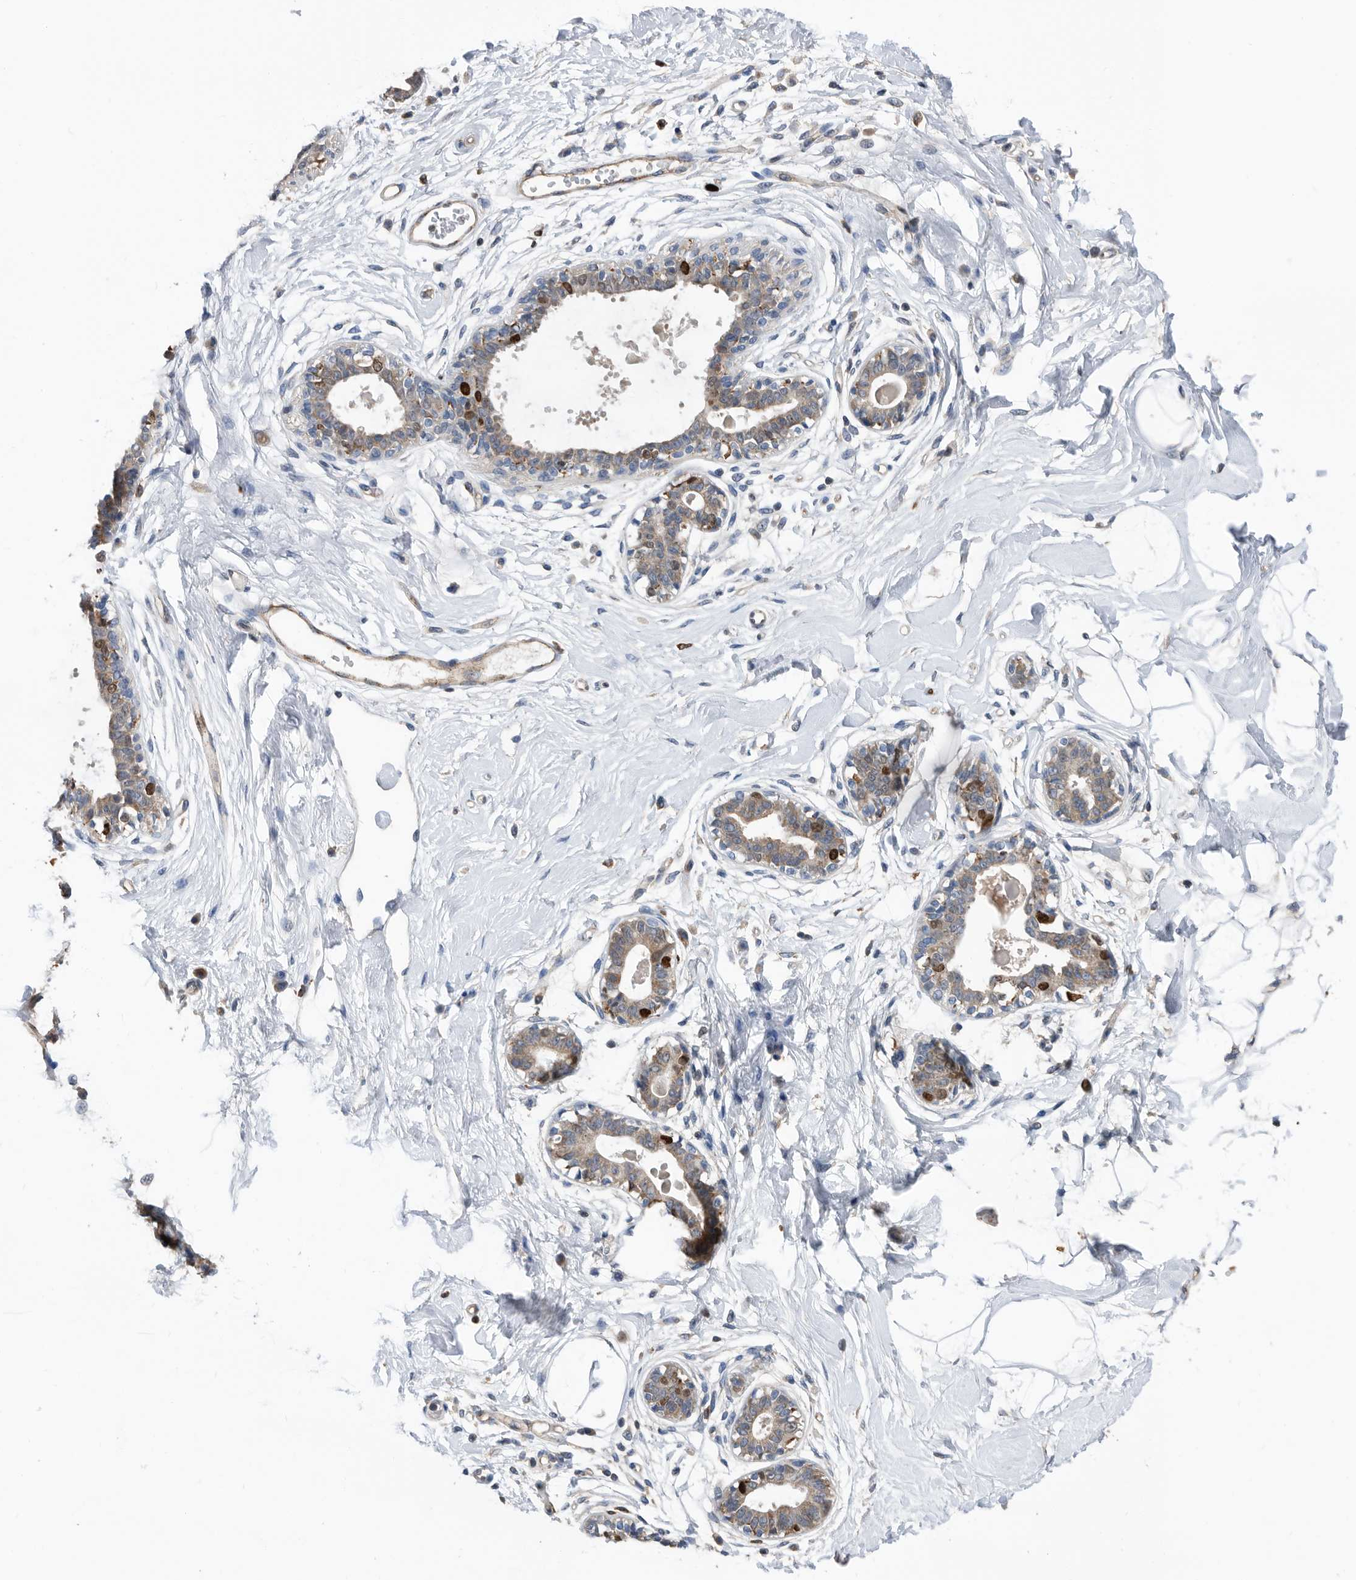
{"staining": {"intensity": "negative", "quantity": "none", "location": "none"}, "tissue": "breast", "cell_type": "Adipocytes", "image_type": "normal", "snomed": [{"axis": "morphology", "description": "Normal tissue, NOS"}, {"axis": "topography", "description": "Breast"}], "caption": "High power microscopy micrograph of an immunohistochemistry (IHC) image of benign breast, revealing no significant expression in adipocytes. (DAB immunohistochemistry (IHC) with hematoxylin counter stain).", "gene": "ATAD2", "patient": {"sex": "female", "age": 45}}